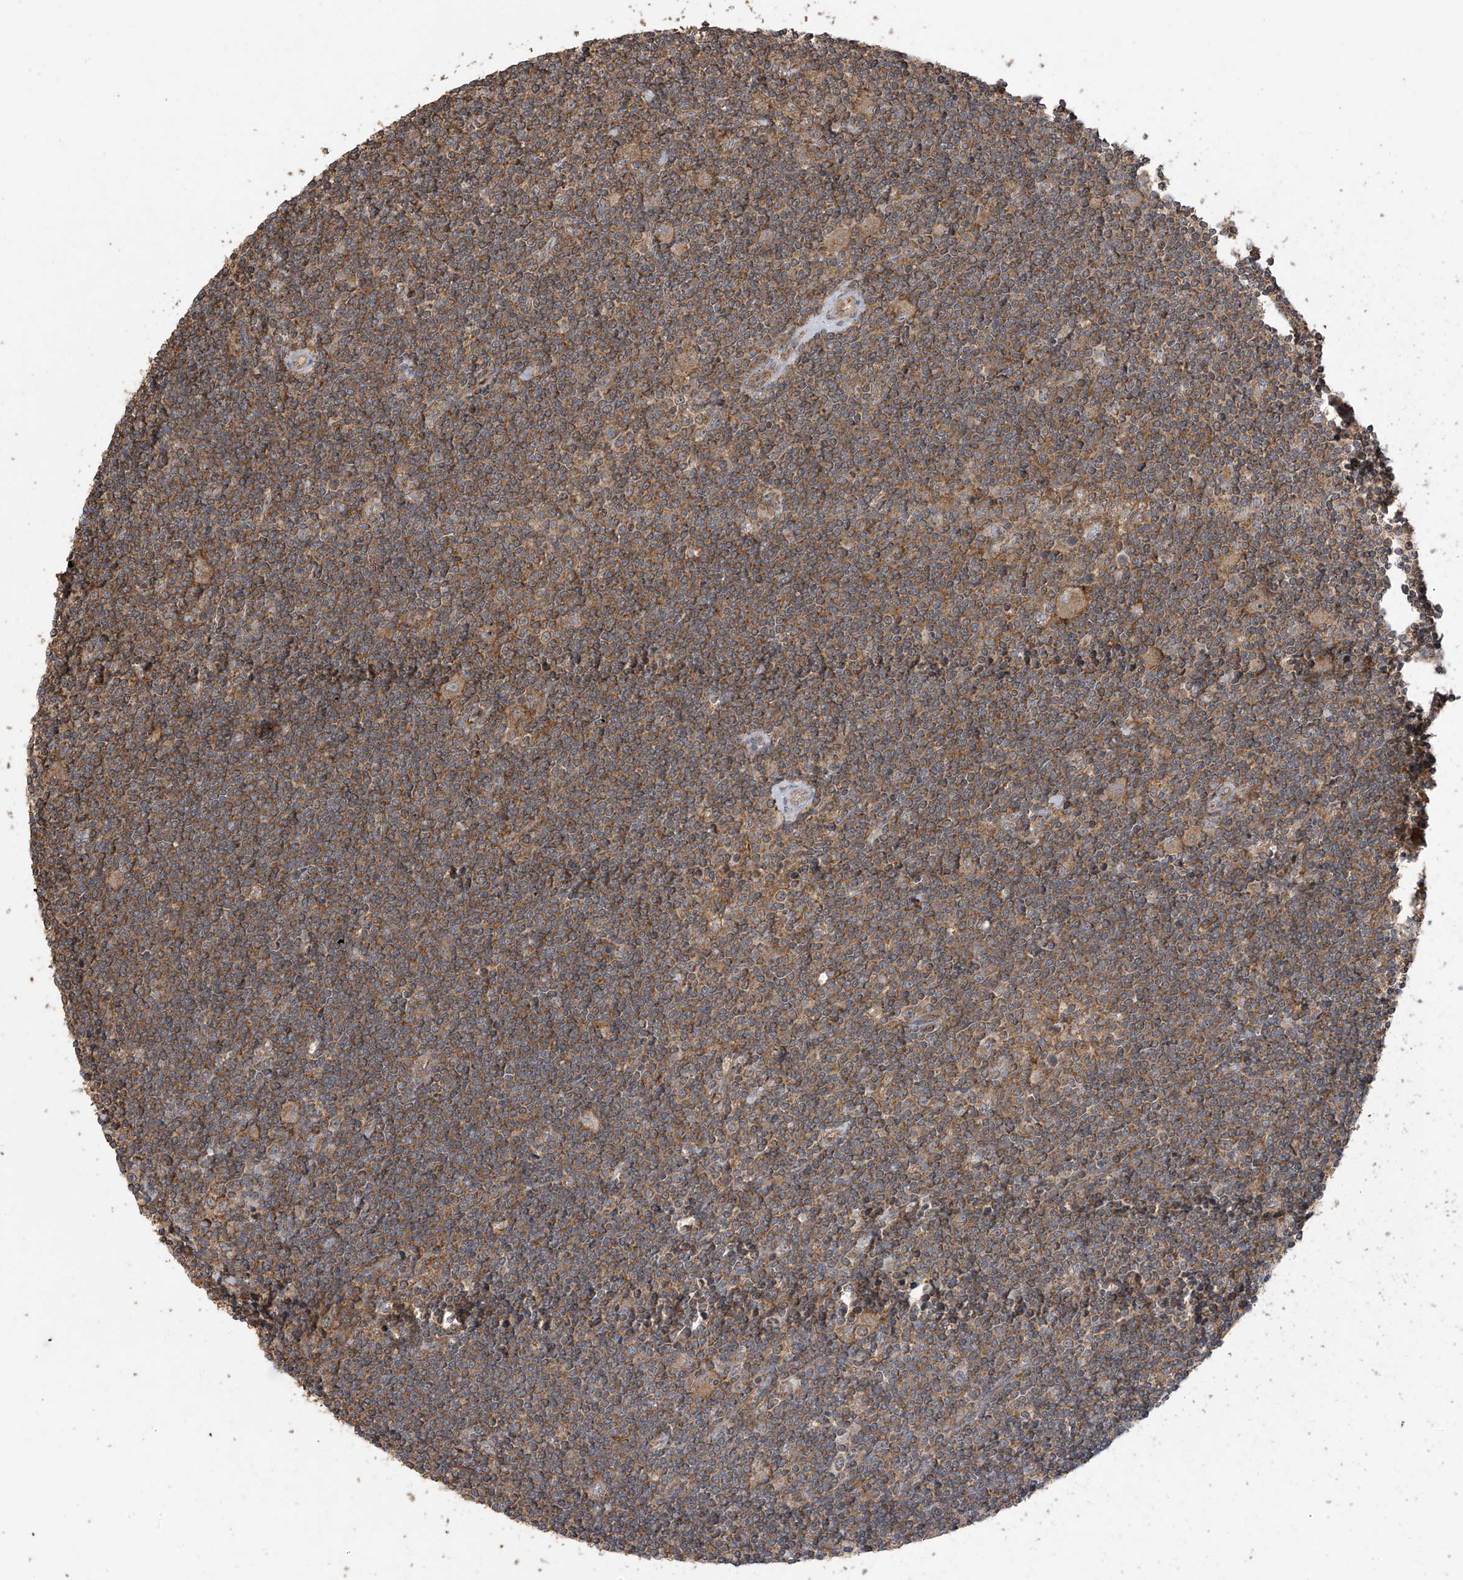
{"staining": {"intensity": "moderate", "quantity": ">75%", "location": "cytoplasmic/membranous"}, "tissue": "lymphoma", "cell_type": "Tumor cells", "image_type": "cancer", "snomed": [{"axis": "morphology", "description": "Malignant lymphoma, non-Hodgkin's type, Low grade"}, {"axis": "topography", "description": "Spleen"}], "caption": "Brown immunohistochemical staining in human lymphoma exhibits moderate cytoplasmic/membranous expression in about >75% of tumor cells.", "gene": "COX10", "patient": {"sex": "male", "age": 76}}